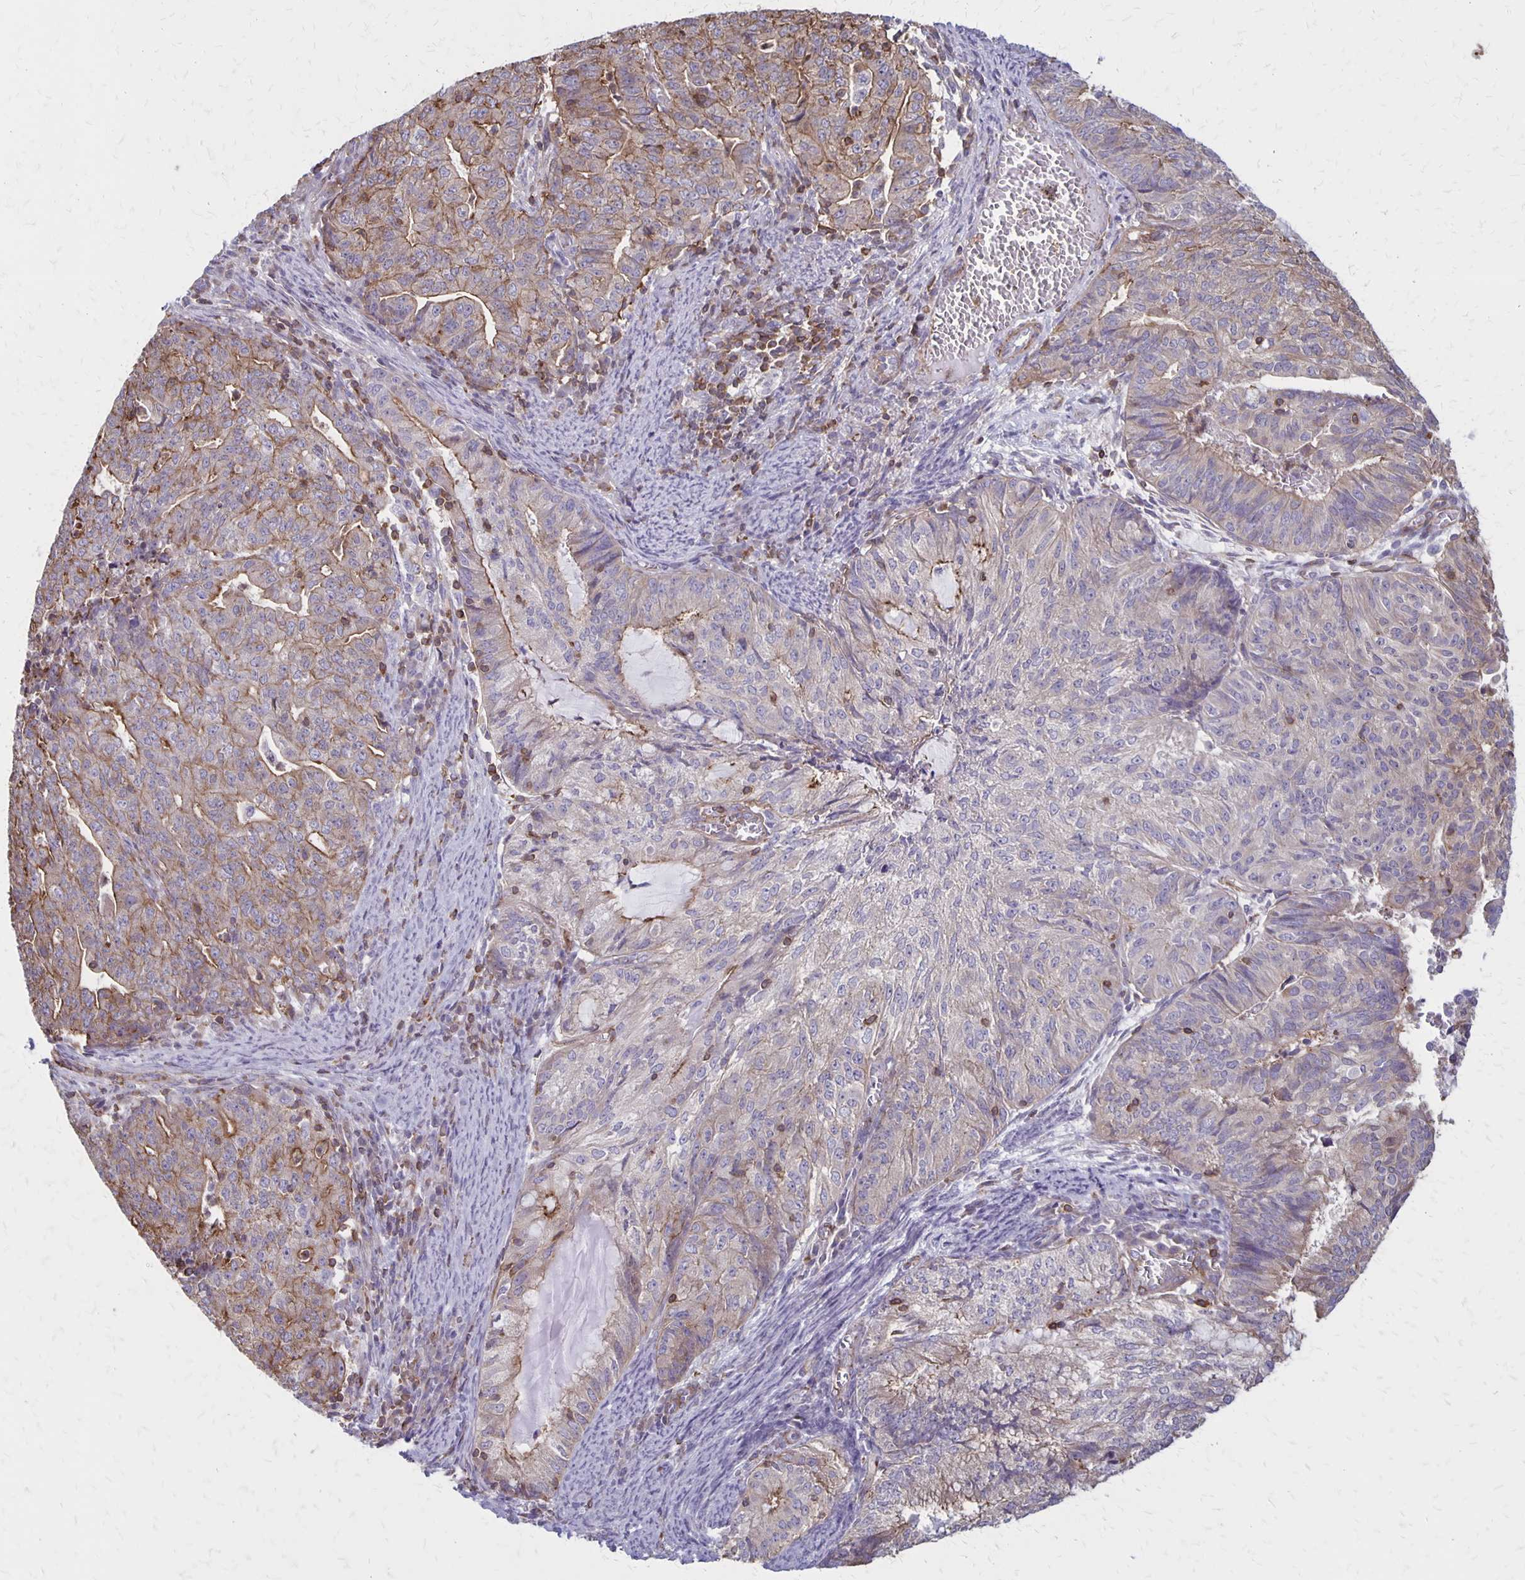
{"staining": {"intensity": "moderate", "quantity": "25%-75%", "location": "cytoplasmic/membranous"}, "tissue": "endometrial cancer", "cell_type": "Tumor cells", "image_type": "cancer", "snomed": [{"axis": "morphology", "description": "Adenocarcinoma, NOS"}, {"axis": "topography", "description": "Endometrium"}], "caption": "An immunohistochemistry image of tumor tissue is shown. Protein staining in brown labels moderate cytoplasmic/membranous positivity in adenocarcinoma (endometrial) within tumor cells. The protein is shown in brown color, while the nuclei are stained blue.", "gene": "SEPTIN5", "patient": {"sex": "female", "age": 82}}